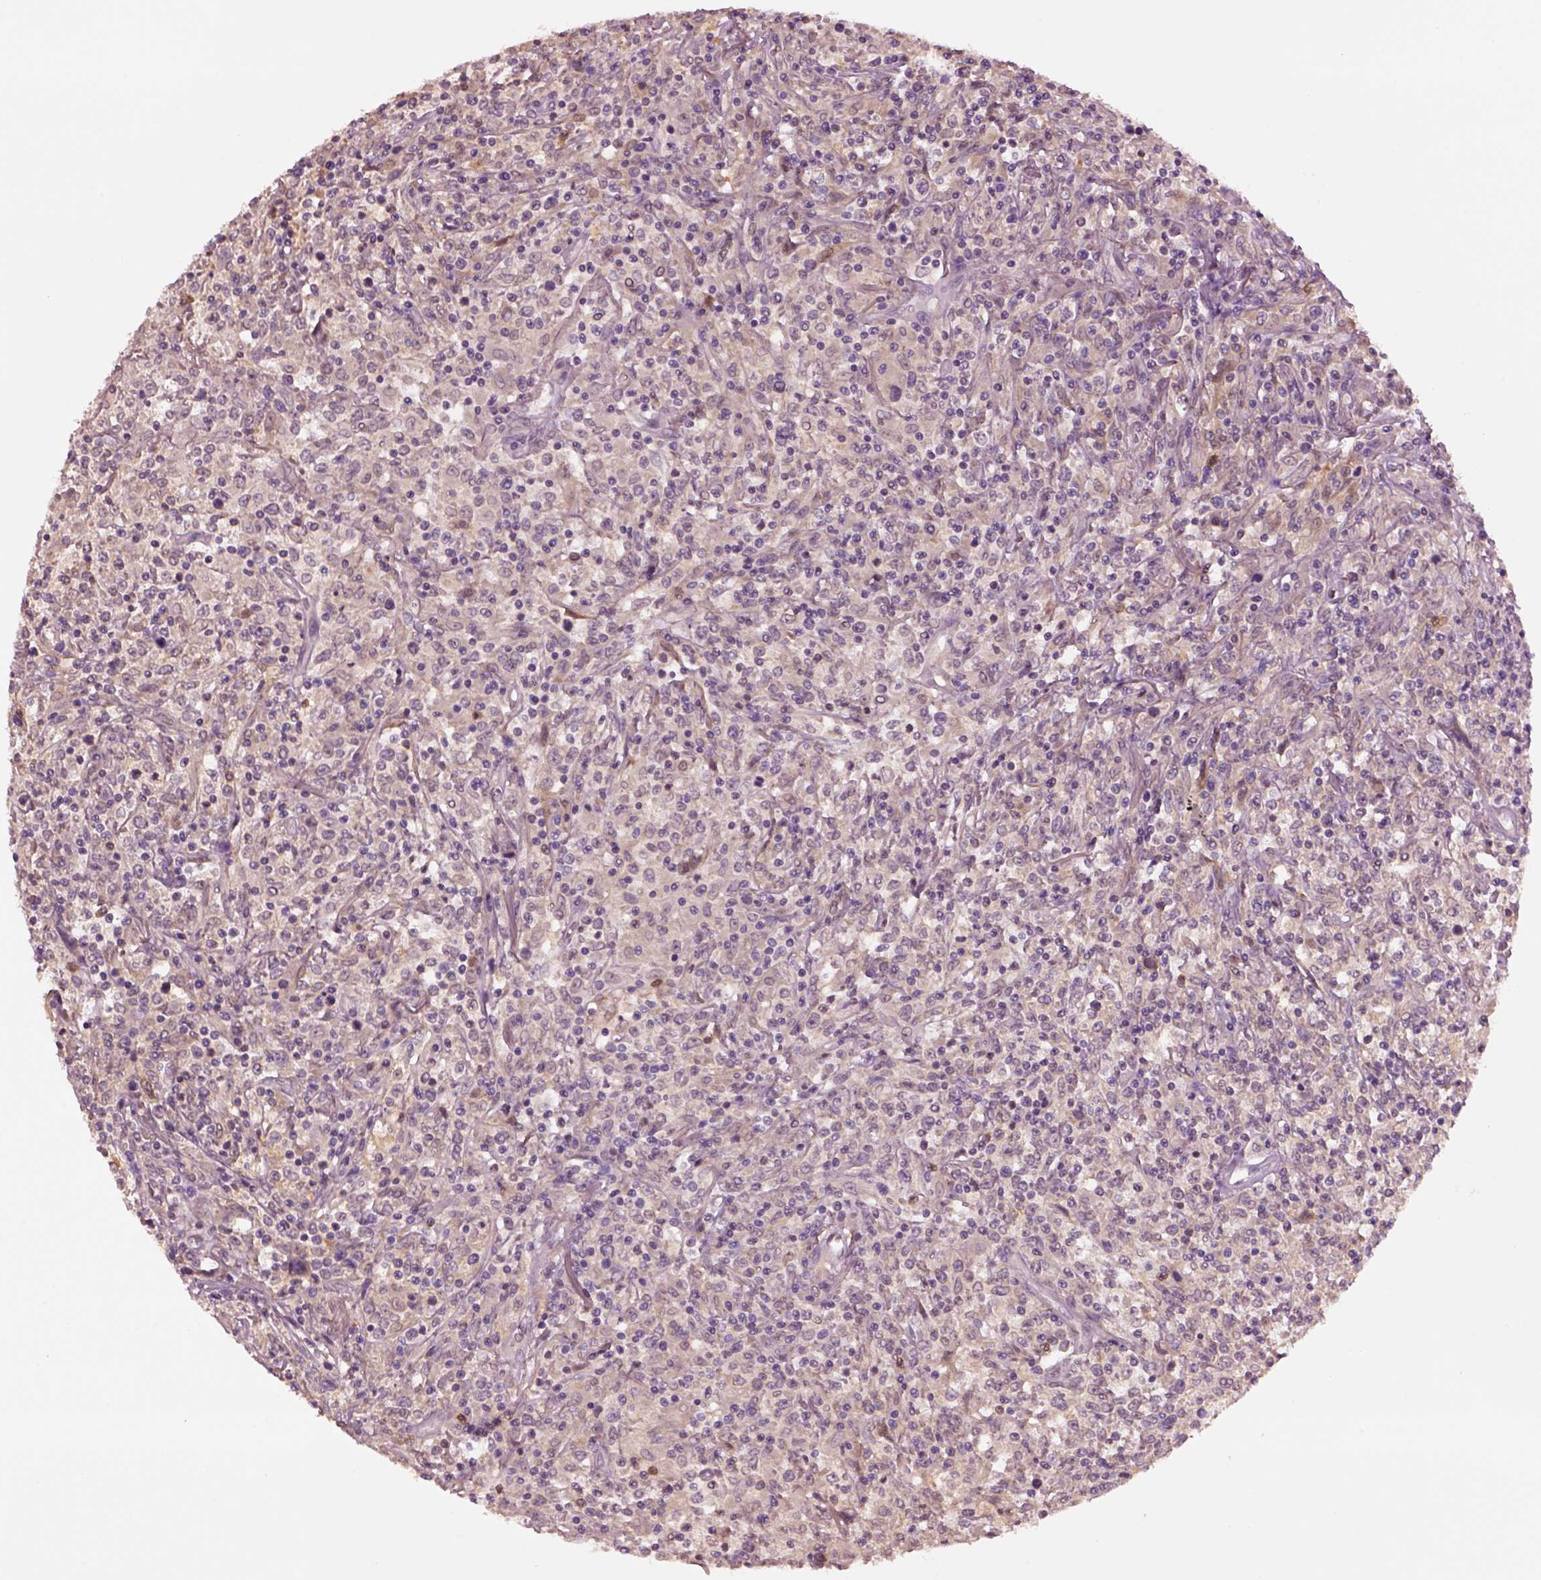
{"staining": {"intensity": "negative", "quantity": "none", "location": "none"}, "tissue": "lymphoma", "cell_type": "Tumor cells", "image_type": "cancer", "snomed": [{"axis": "morphology", "description": "Malignant lymphoma, non-Hodgkin's type, High grade"}, {"axis": "topography", "description": "Lung"}], "caption": "Immunohistochemistry (IHC) of lymphoma reveals no expression in tumor cells. (Immunohistochemistry, brightfield microscopy, high magnification).", "gene": "CLPSL1", "patient": {"sex": "male", "age": 79}}